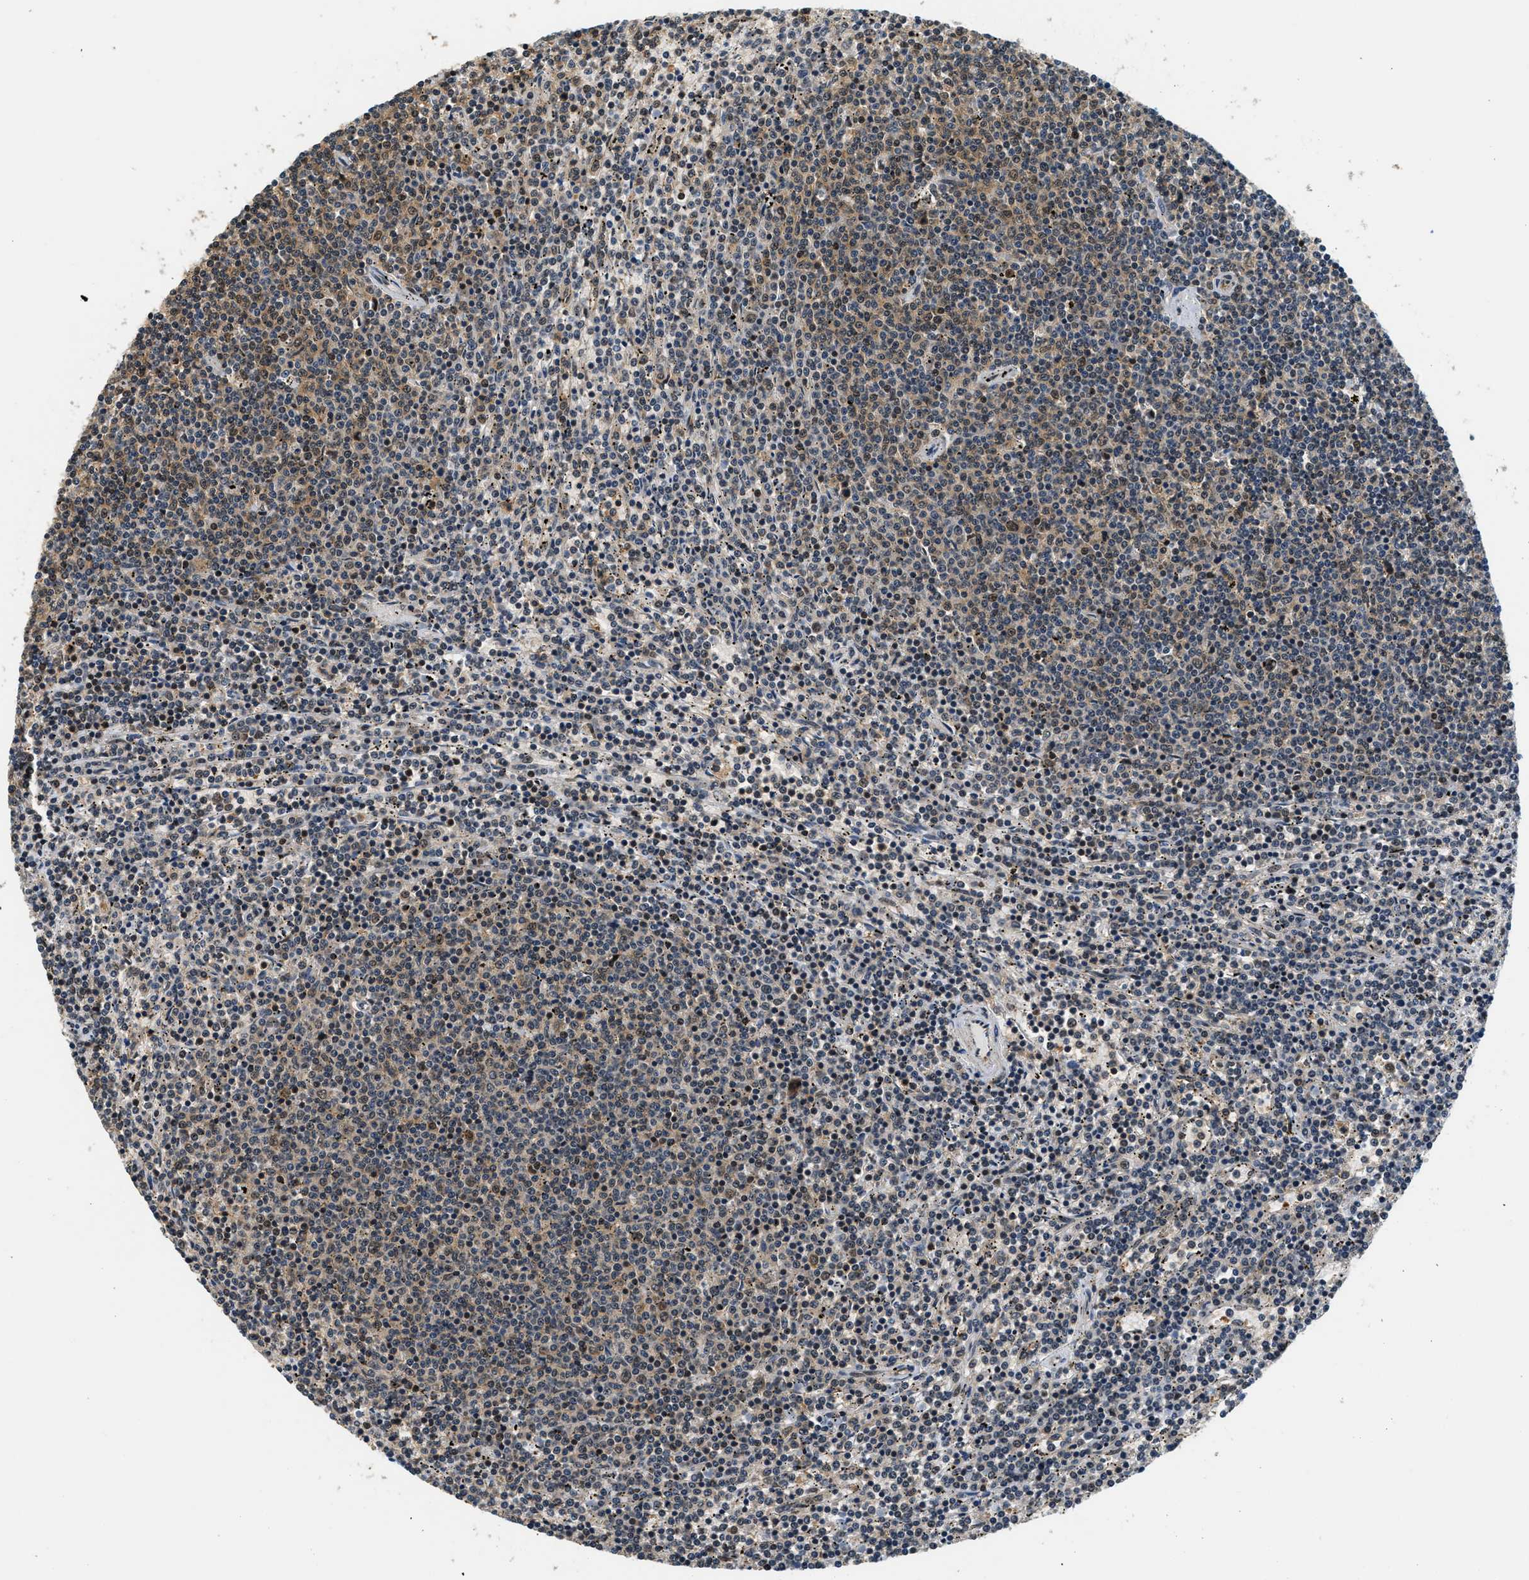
{"staining": {"intensity": "weak", "quantity": "25%-75%", "location": "cytoplasmic/membranous,nuclear"}, "tissue": "lymphoma", "cell_type": "Tumor cells", "image_type": "cancer", "snomed": [{"axis": "morphology", "description": "Malignant lymphoma, non-Hodgkin's type, Low grade"}, {"axis": "topography", "description": "Spleen"}], "caption": "Tumor cells display low levels of weak cytoplasmic/membranous and nuclear expression in about 25%-75% of cells in human malignant lymphoma, non-Hodgkin's type (low-grade). (DAB (3,3'-diaminobenzidine) IHC, brown staining for protein, blue staining for nuclei).", "gene": "PSMD3", "patient": {"sex": "female", "age": 50}}